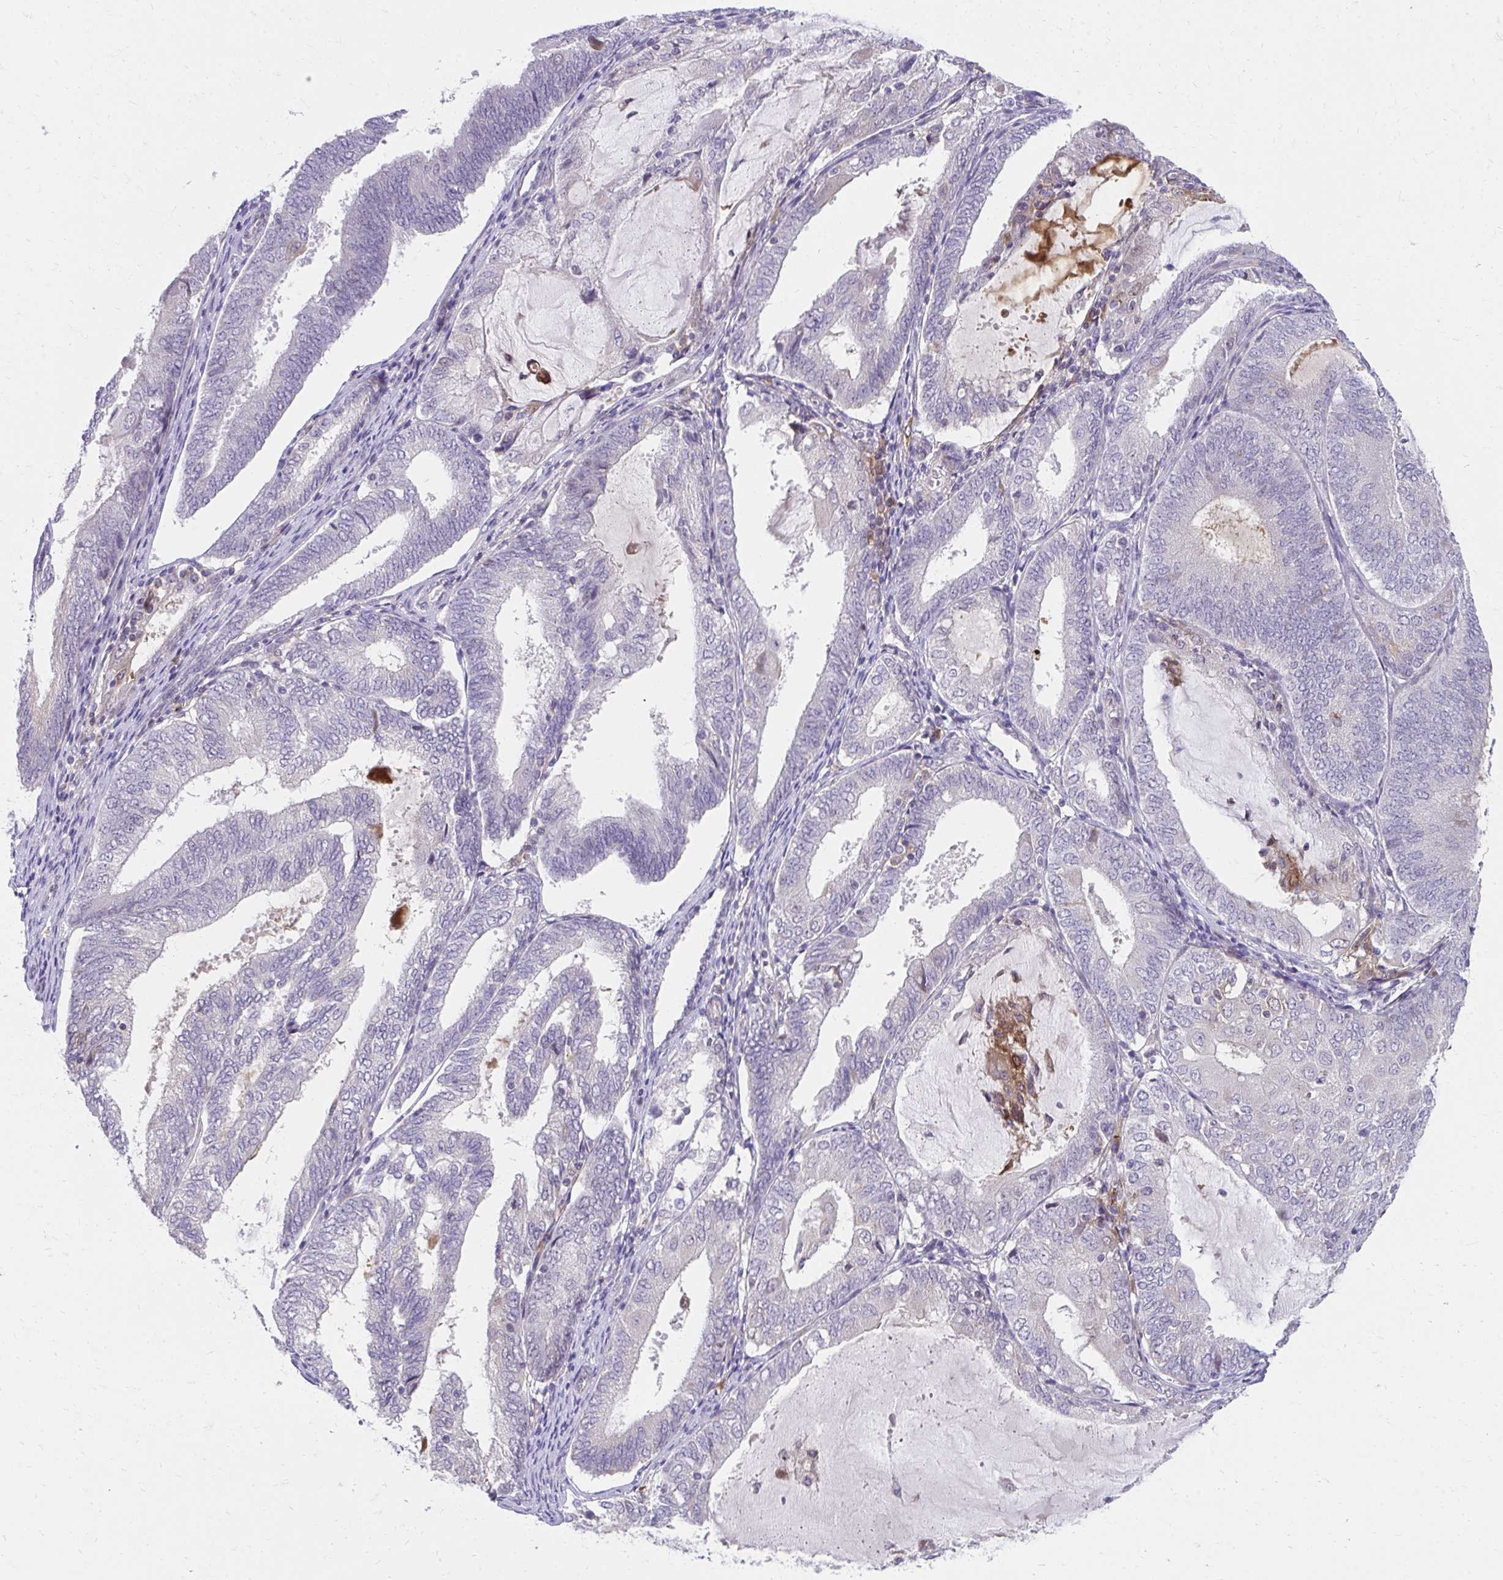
{"staining": {"intensity": "negative", "quantity": "none", "location": "none"}, "tissue": "endometrial cancer", "cell_type": "Tumor cells", "image_type": "cancer", "snomed": [{"axis": "morphology", "description": "Adenocarcinoma, NOS"}, {"axis": "topography", "description": "Endometrium"}], "caption": "The photomicrograph demonstrates no staining of tumor cells in endometrial adenocarcinoma. (DAB immunohistochemistry visualized using brightfield microscopy, high magnification).", "gene": "SLAMF7", "patient": {"sex": "female", "age": 81}}